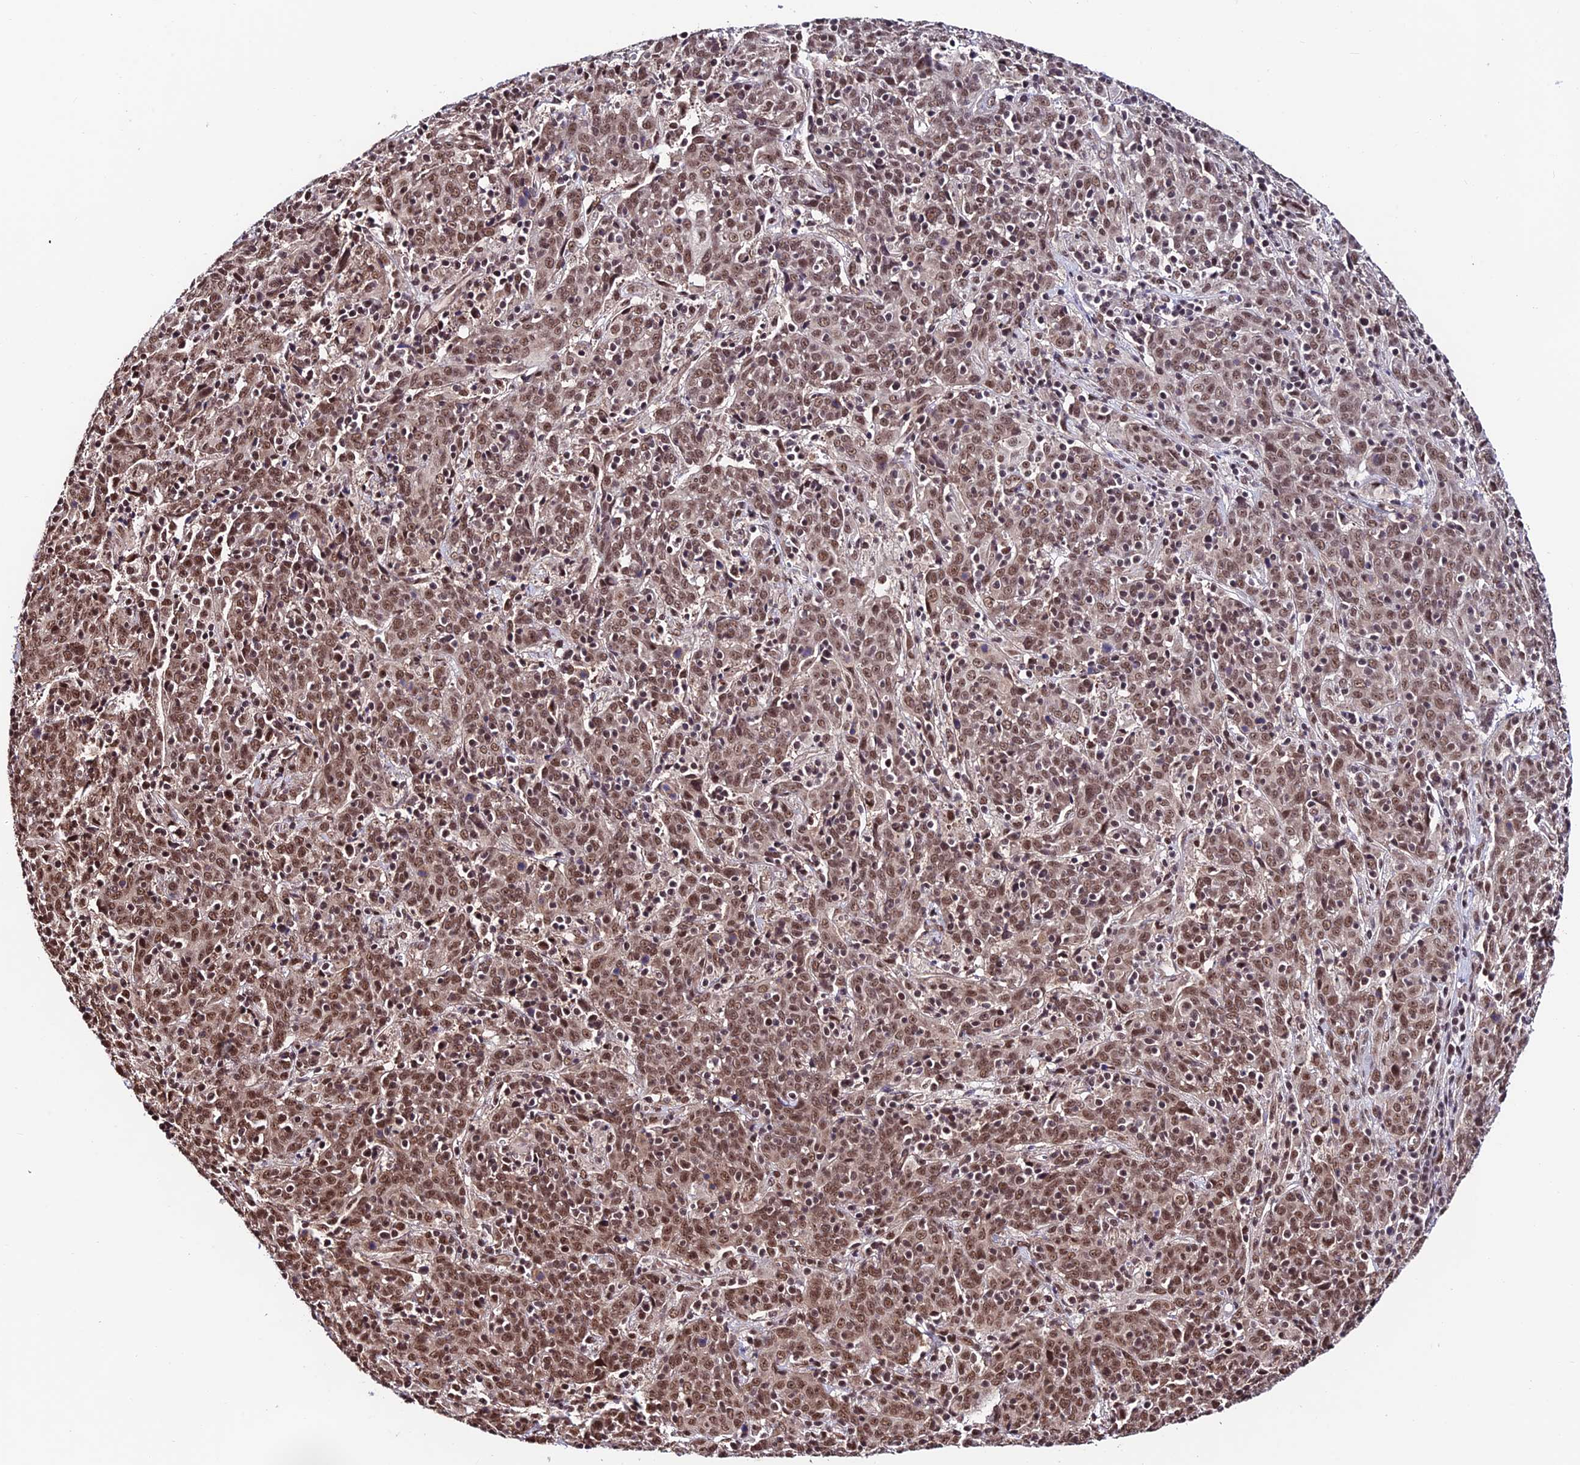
{"staining": {"intensity": "moderate", "quantity": ">75%", "location": "nuclear"}, "tissue": "cervical cancer", "cell_type": "Tumor cells", "image_type": "cancer", "snomed": [{"axis": "morphology", "description": "Squamous cell carcinoma, NOS"}, {"axis": "topography", "description": "Cervix"}], "caption": "Immunohistochemistry micrograph of cervical cancer (squamous cell carcinoma) stained for a protein (brown), which reveals medium levels of moderate nuclear positivity in about >75% of tumor cells.", "gene": "RBM42", "patient": {"sex": "female", "age": 67}}